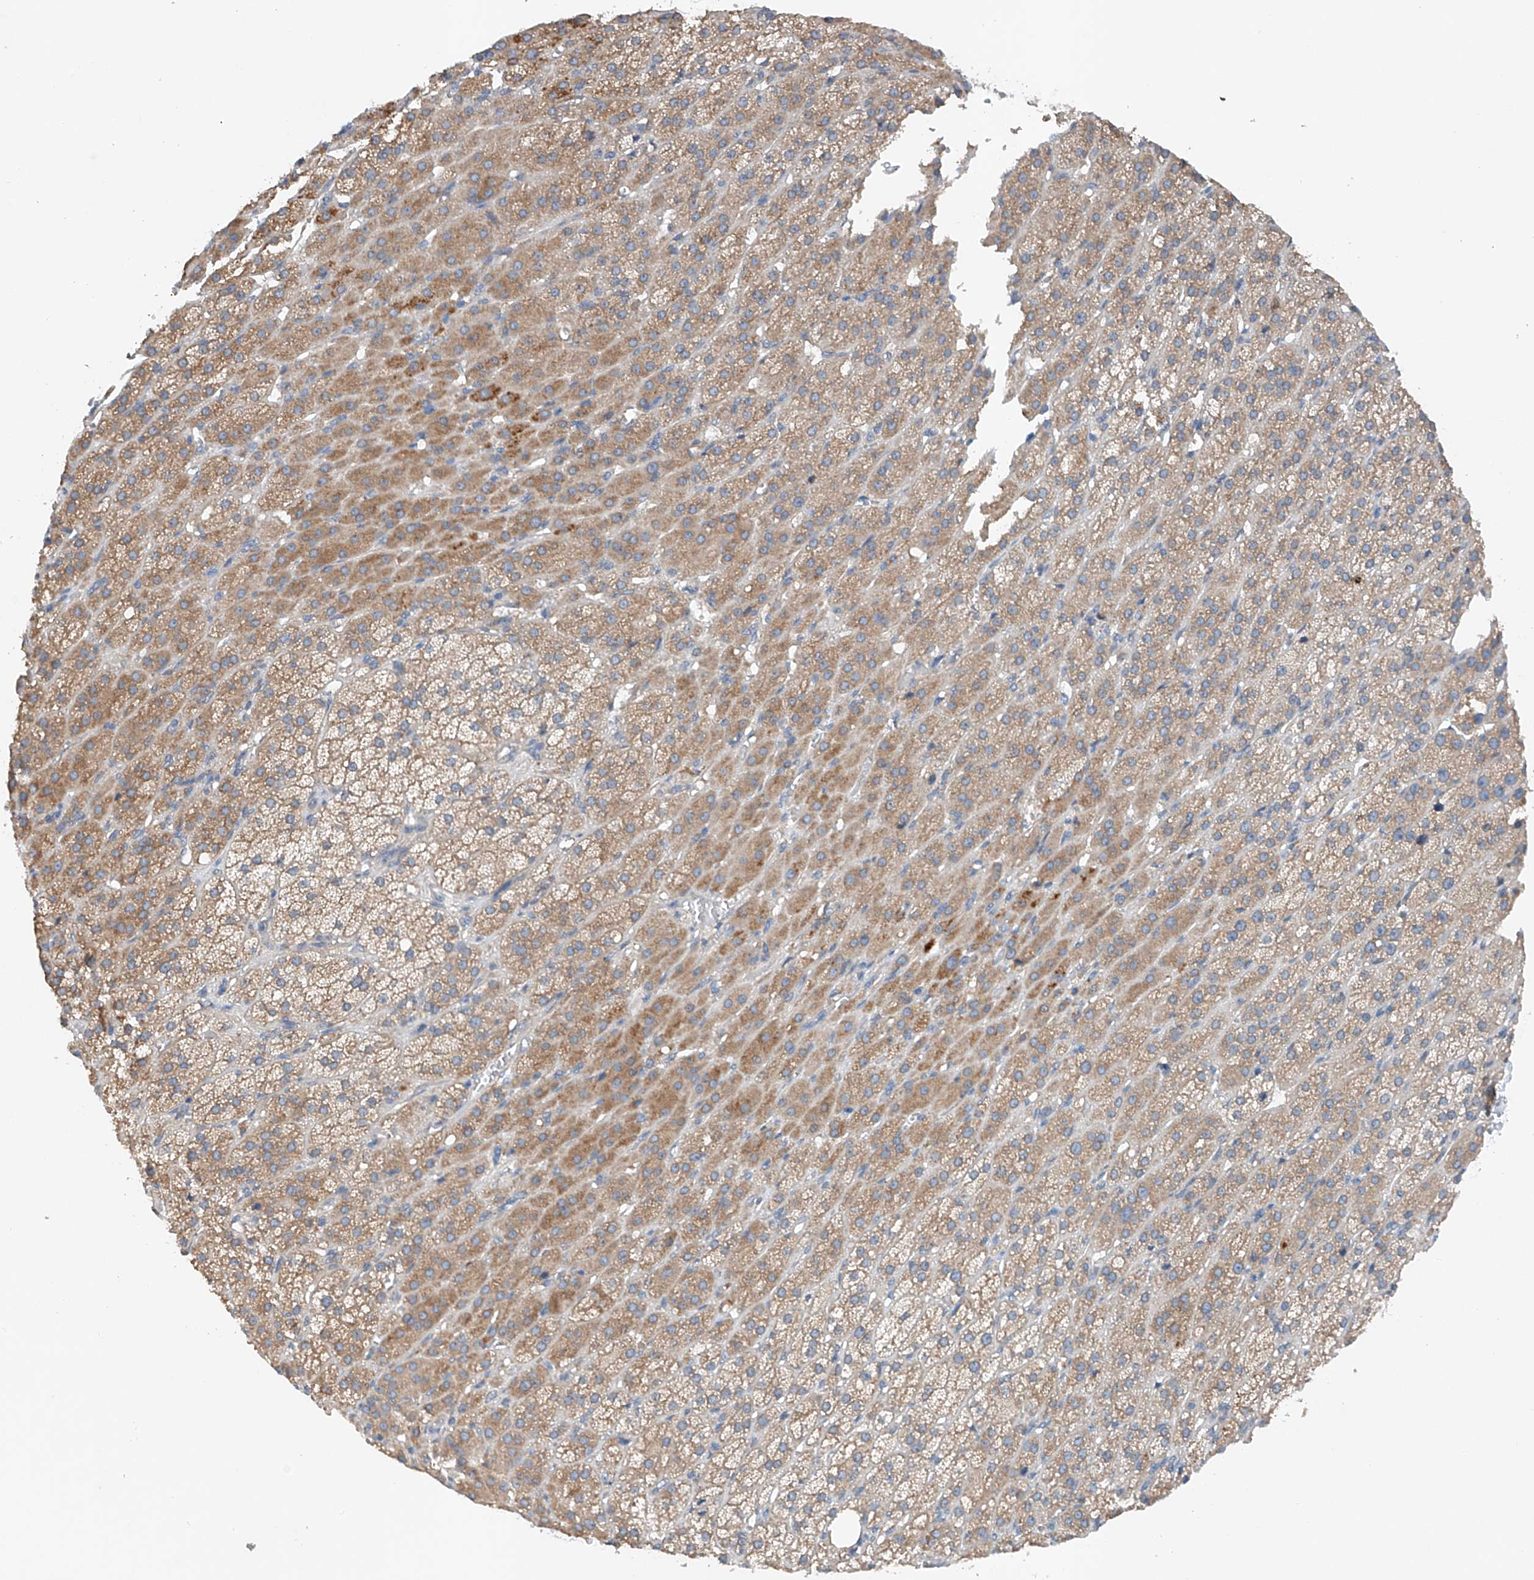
{"staining": {"intensity": "moderate", "quantity": "25%-75%", "location": "cytoplasmic/membranous"}, "tissue": "adrenal gland", "cell_type": "Glandular cells", "image_type": "normal", "snomed": [{"axis": "morphology", "description": "Normal tissue, NOS"}, {"axis": "topography", "description": "Adrenal gland"}], "caption": "Moderate cytoplasmic/membranous staining for a protein is present in about 25%-75% of glandular cells of benign adrenal gland using immunohistochemistry.", "gene": "CEP85L", "patient": {"sex": "female", "age": 57}}